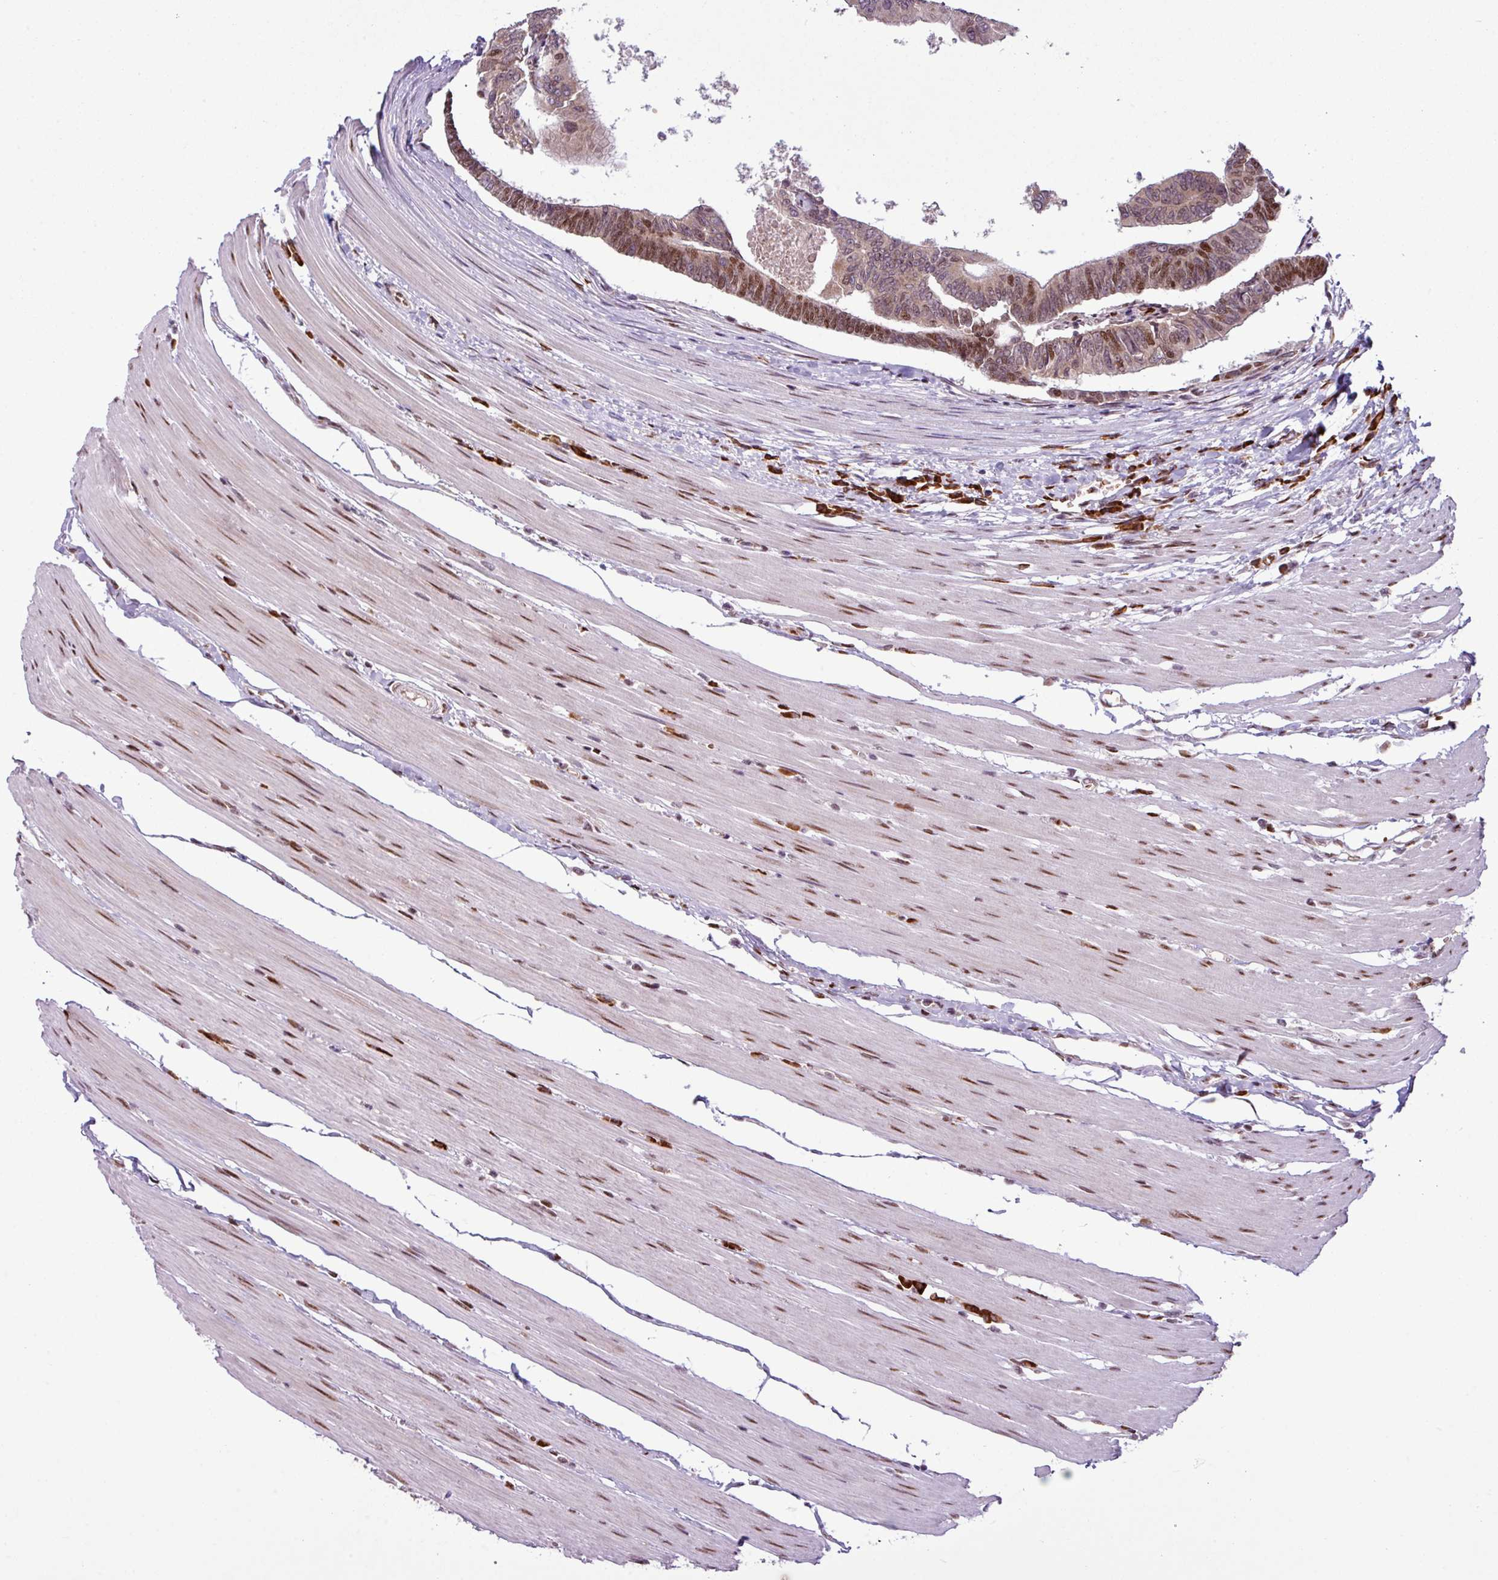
{"staining": {"intensity": "strong", "quantity": ">75%", "location": "nuclear"}, "tissue": "colorectal cancer", "cell_type": "Tumor cells", "image_type": "cancer", "snomed": [{"axis": "morphology", "description": "Adenocarcinoma, NOS"}, {"axis": "topography", "description": "Rectum"}], "caption": "Human adenocarcinoma (colorectal) stained for a protein (brown) displays strong nuclear positive expression in about >75% of tumor cells.", "gene": "PRDM5", "patient": {"sex": "female", "age": 65}}